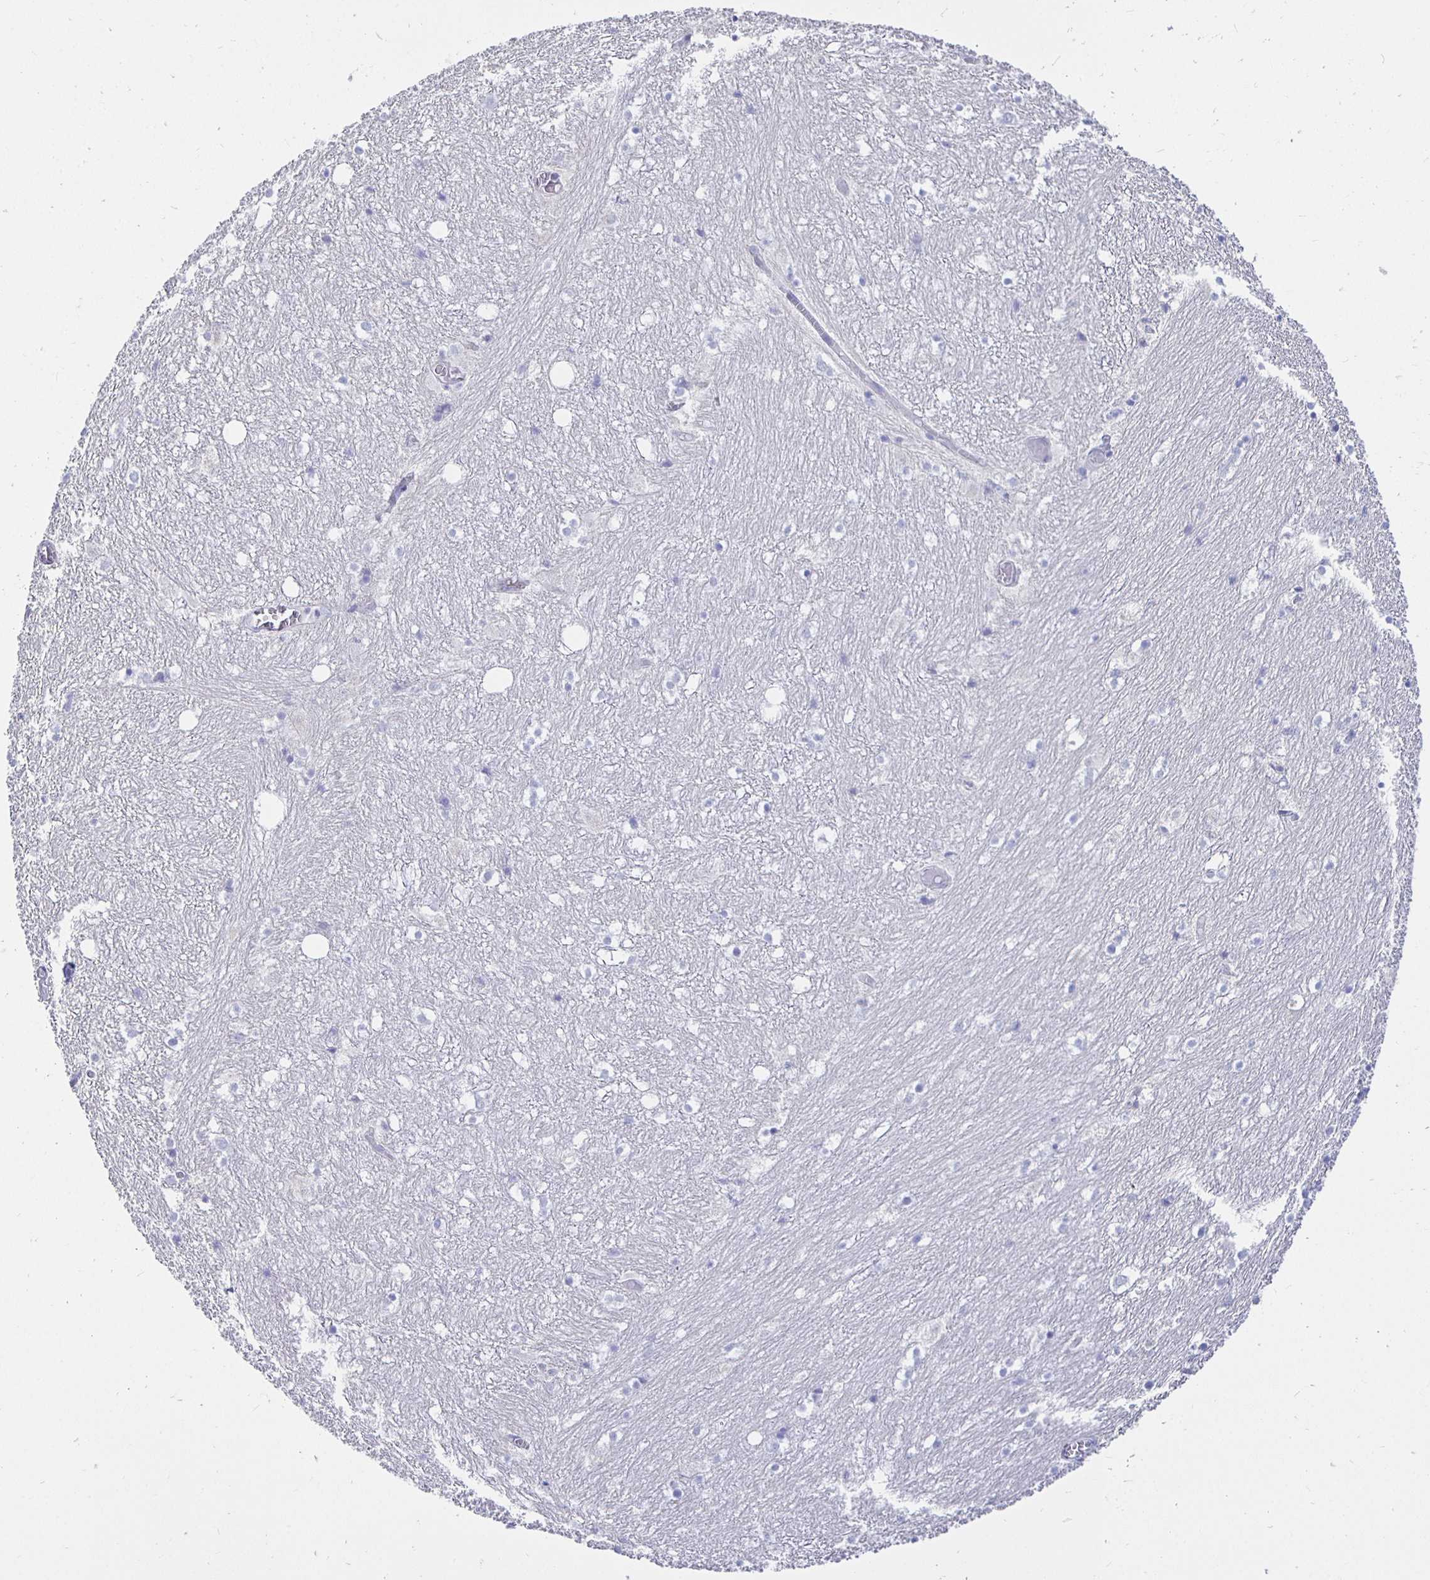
{"staining": {"intensity": "negative", "quantity": "none", "location": "none"}, "tissue": "hippocampus", "cell_type": "Glial cells", "image_type": "normal", "snomed": [{"axis": "morphology", "description": "Normal tissue, NOS"}, {"axis": "topography", "description": "Hippocampus"}], "caption": "Immunohistochemistry (IHC) histopathology image of benign hippocampus: hippocampus stained with DAB (3,3'-diaminobenzidine) shows no significant protein staining in glial cells.", "gene": "UMOD", "patient": {"sex": "female", "age": 52}}